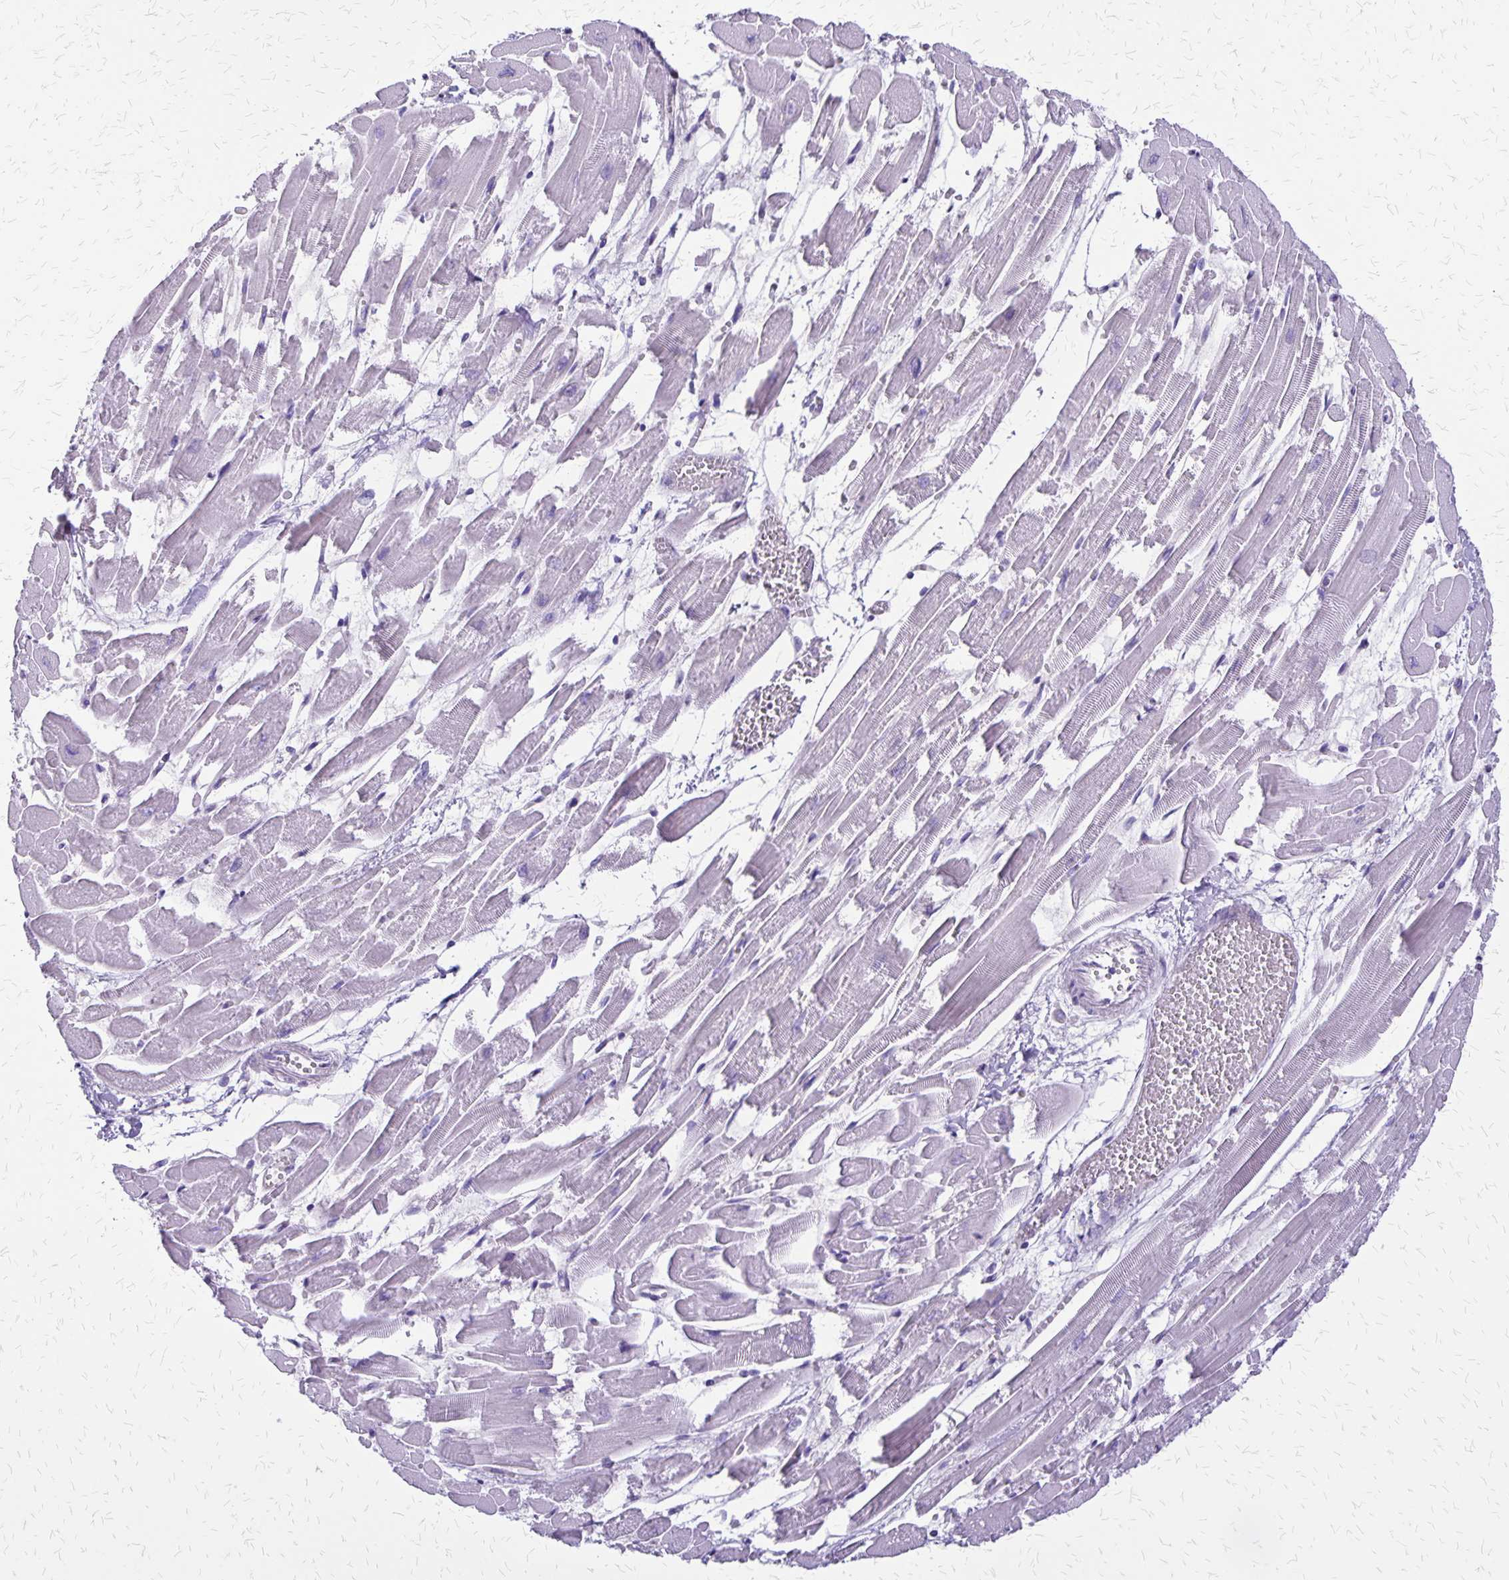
{"staining": {"intensity": "negative", "quantity": "none", "location": "none"}, "tissue": "heart muscle", "cell_type": "Cardiomyocytes", "image_type": "normal", "snomed": [{"axis": "morphology", "description": "Normal tissue, NOS"}, {"axis": "topography", "description": "Heart"}], "caption": "Cardiomyocytes show no significant positivity in benign heart muscle. (Stains: DAB immunohistochemistry (IHC) with hematoxylin counter stain, Microscopy: brightfield microscopy at high magnification).", "gene": "SI", "patient": {"sex": "female", "age": 52}}